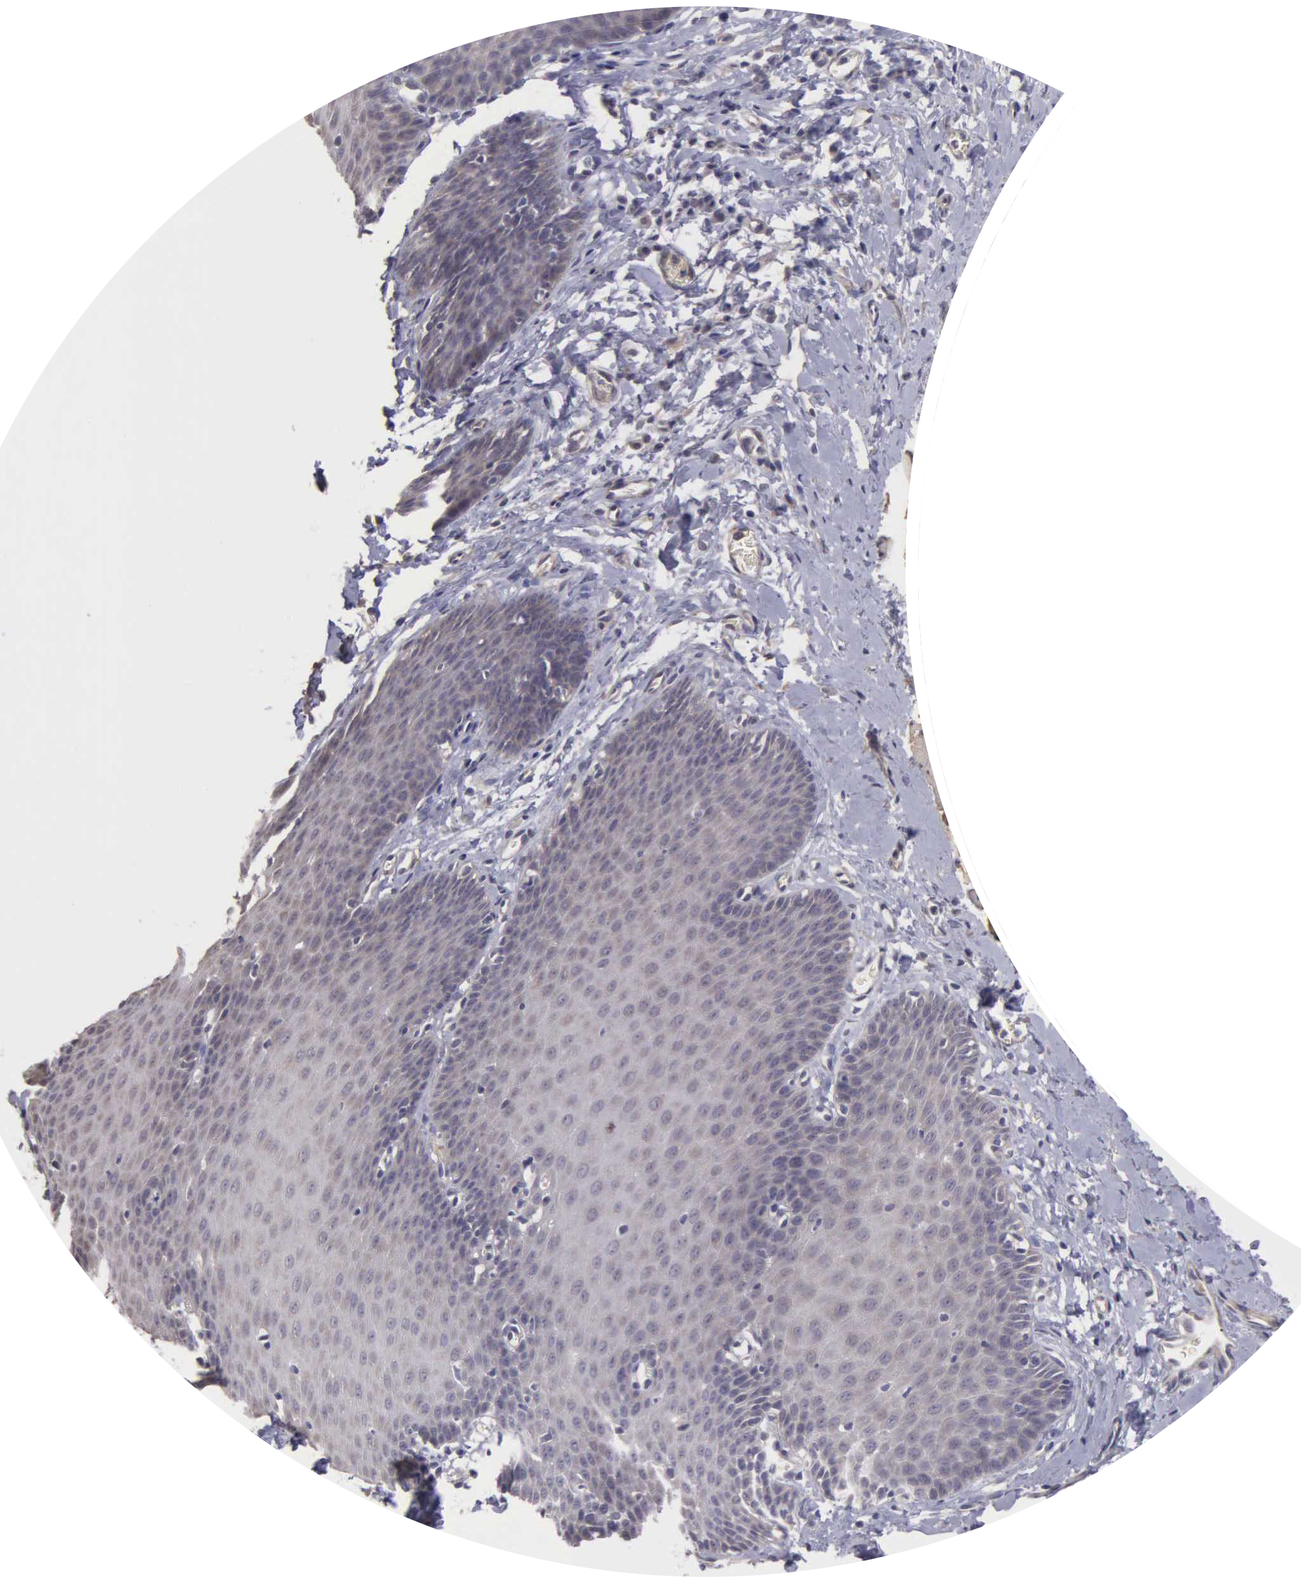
{"staining": {"intensity": "weak", "quantity": "<25%", "location": "cytoplasmic/membranous"}, "tissue": "esophagus", "cell_type": "Squamous epithelial cells", "image_type": "normal", "snomed": [{"axis": "morphology", "description": "Normal tissue, NOS"}, {"axis": "topography", "description": "Esophagus"}], "caption": "IHC micrograph of normal esophagus: esophagus stained with DAB (3,3'-diaminobenzidine) reveals no significant protein positivity in squamous epithelial cells. The staining was performed using DAB (3,3'-diaminobenzidine) to visualize the protein expression in brown, while the nuclei were stained in blue with hematoxylin (Magnification: 20x).", "gene": "RTL10", "patient": {"sex": "male", "age": 70}}